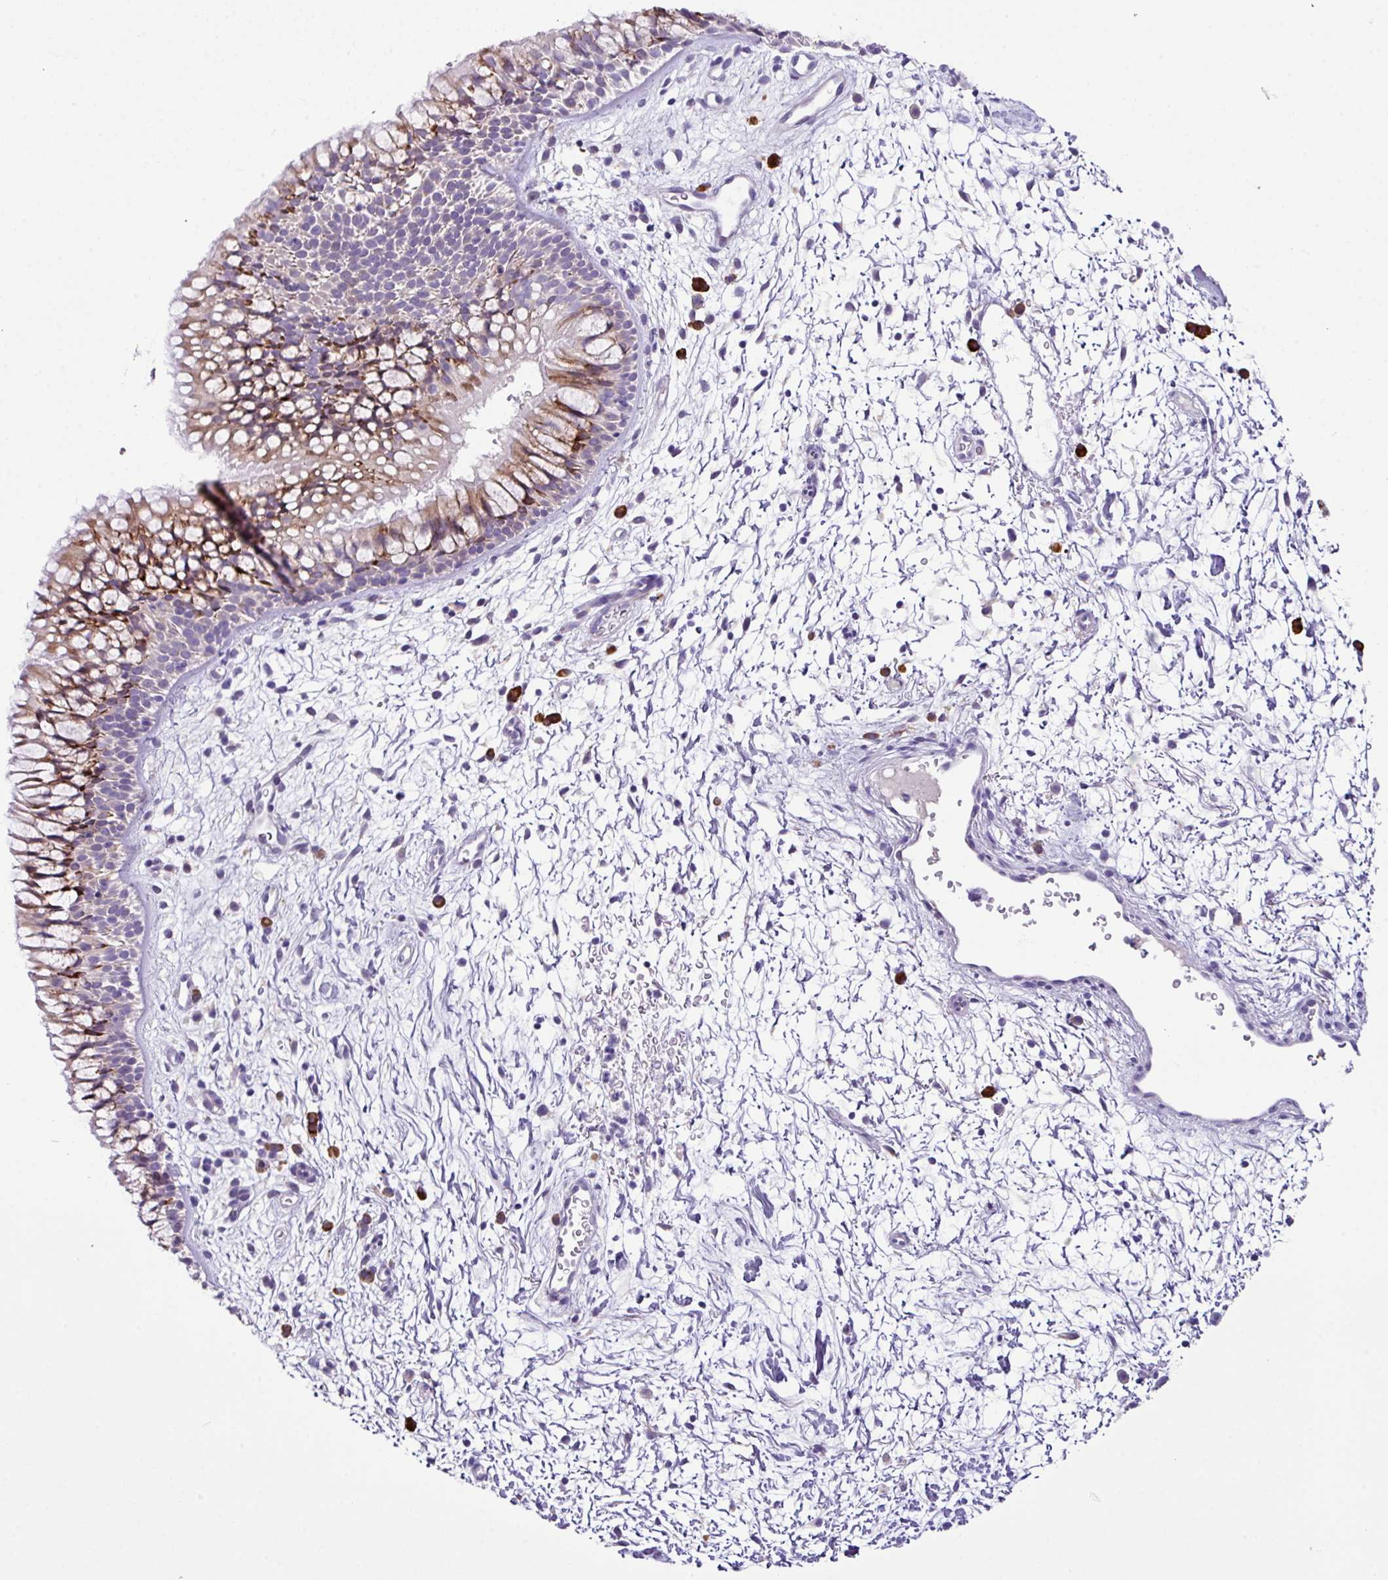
{"staining": {"intensity": "moderate", "quantity": "25%-75%", "location": "cytoplasmic/membranous"}, "tissue": "nasopharynx", "cell_type": "Respiratory epithelial cells", "image_type": "normal", "snomed": [{"axis": "morphology", "description": "Normal tissue, NOS"}, {"axis": "topography", "description": "Nasopharynx"}], "caption": "Immunohistochemistry of benign nasopharynx demonstrates medium levels of moderate cytoplasmic/membranous staining in about 25%-75% of respiratory epithelial cells.", "gene": "RGS21", "patient": {"sex": "male", "age": 65}}